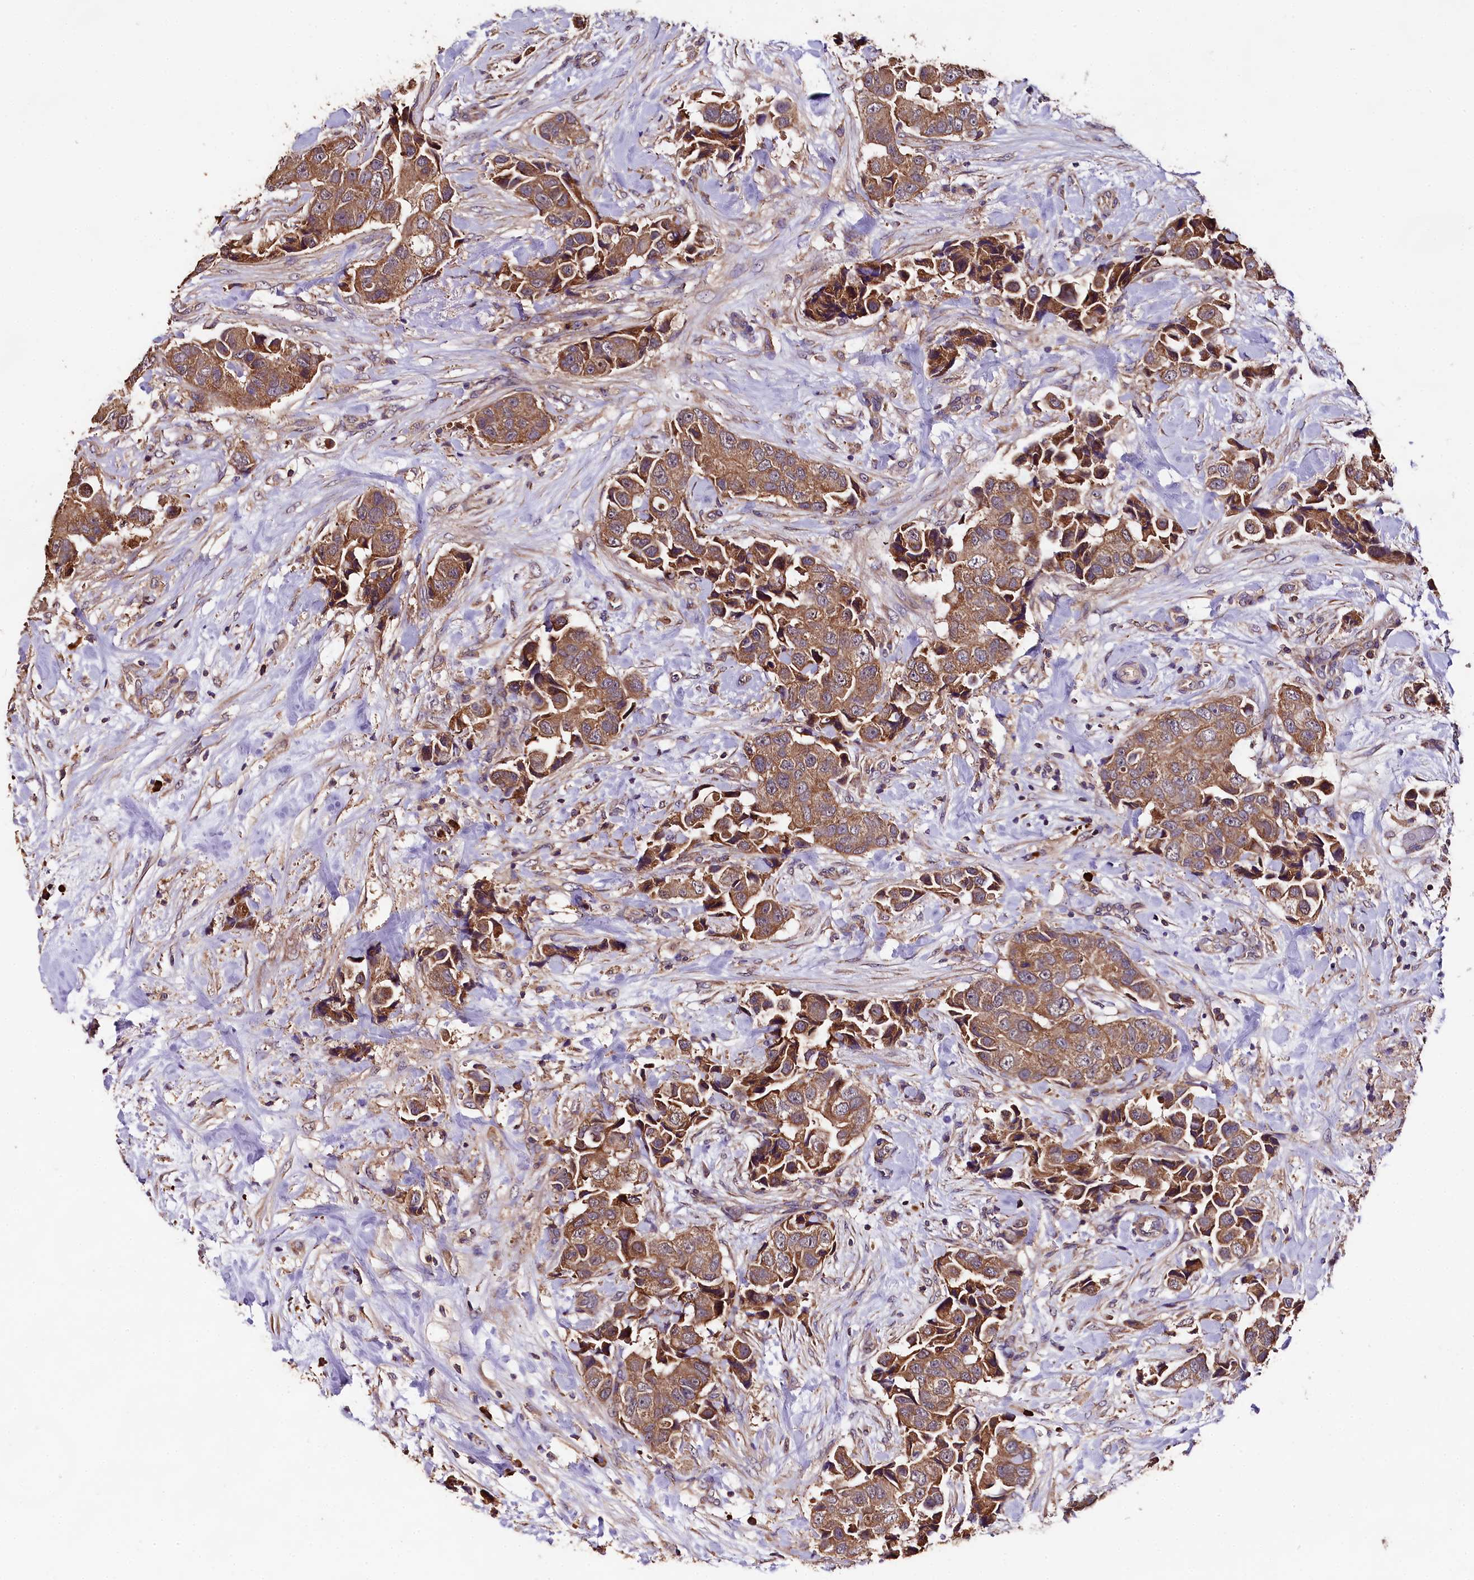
{"staining": {"intensity": "moderate", "quantity": ">75%", "location": "cytoplasmic/membranous"}, "tissue": "breast cancer", "cell_type": "Tumor cells", "image_type": "cancer", "snomed": [{"axis": "morphology", "description": "Normal tissue, NOS"}, {"axis": "morphology", "description": "Duct carcinoma"}, {"axis": "topography", "description": "Breast"}], "caption": "Immunohistochemistry (IHC) of human breast infiltrating ductal carcinoma reveals medium levels of moderate cytoplasmic/membranous staining in about >75% of tumor cells.", "gene": "ENKD1", "patient": {"sex": "female", "age": 62}}